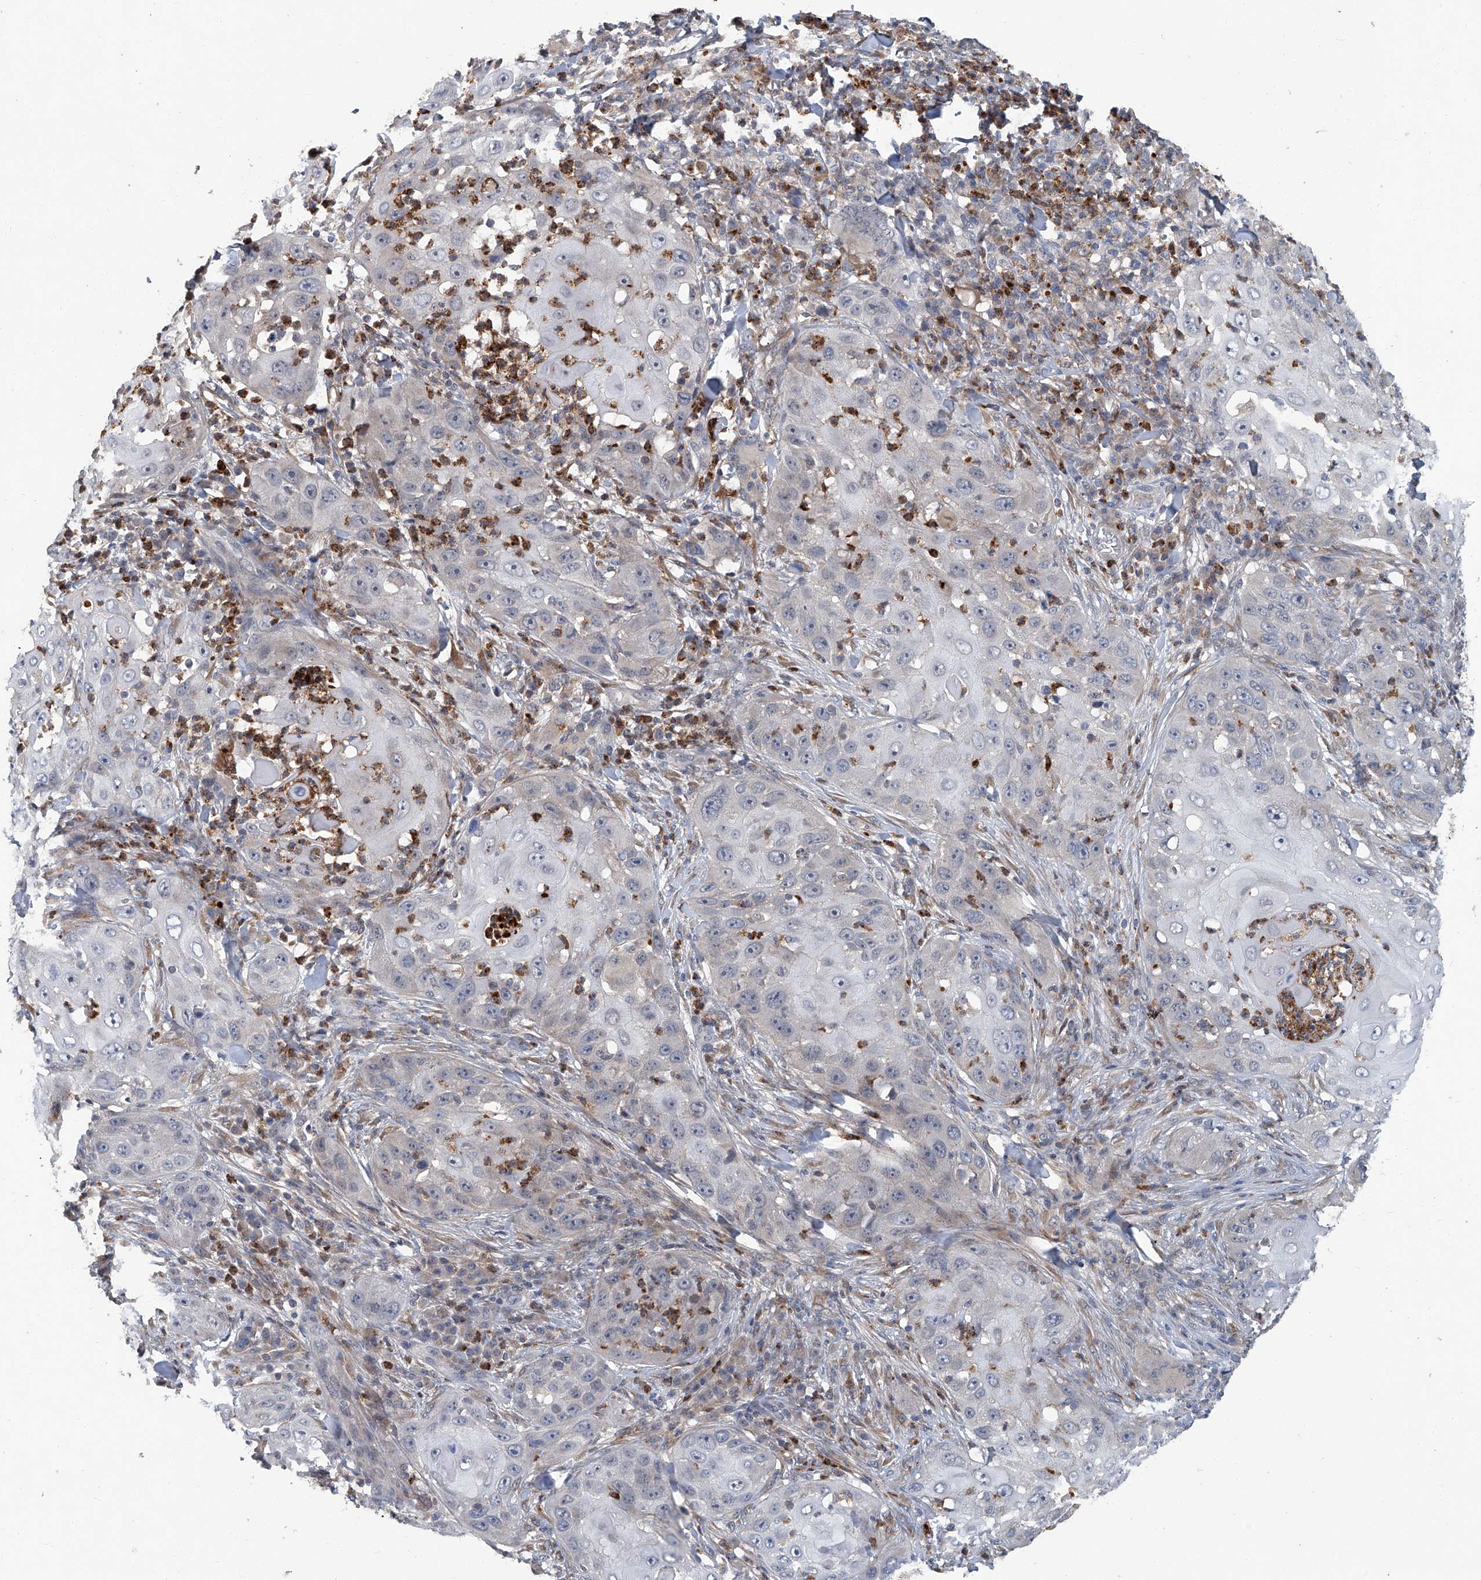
{"staining": {"intensity": "negative", "quantity": "none", "location": "none"}, "tissue": "skin cancer", "cell_type": "Tumor cells", "image_type": "cancer", "snomed": [{"axis": "morphology", "description": "Squamous cell carcinoma, NOS"}, {"axis": "topography", "description": "Skin"}], "caption": "This is an IHC photomicrograph of skin squamous cell carcinoma. There is no expression in tumor cells.", "gene": "AKNAD1", "patient": {"sex": "female", "age": 44}}